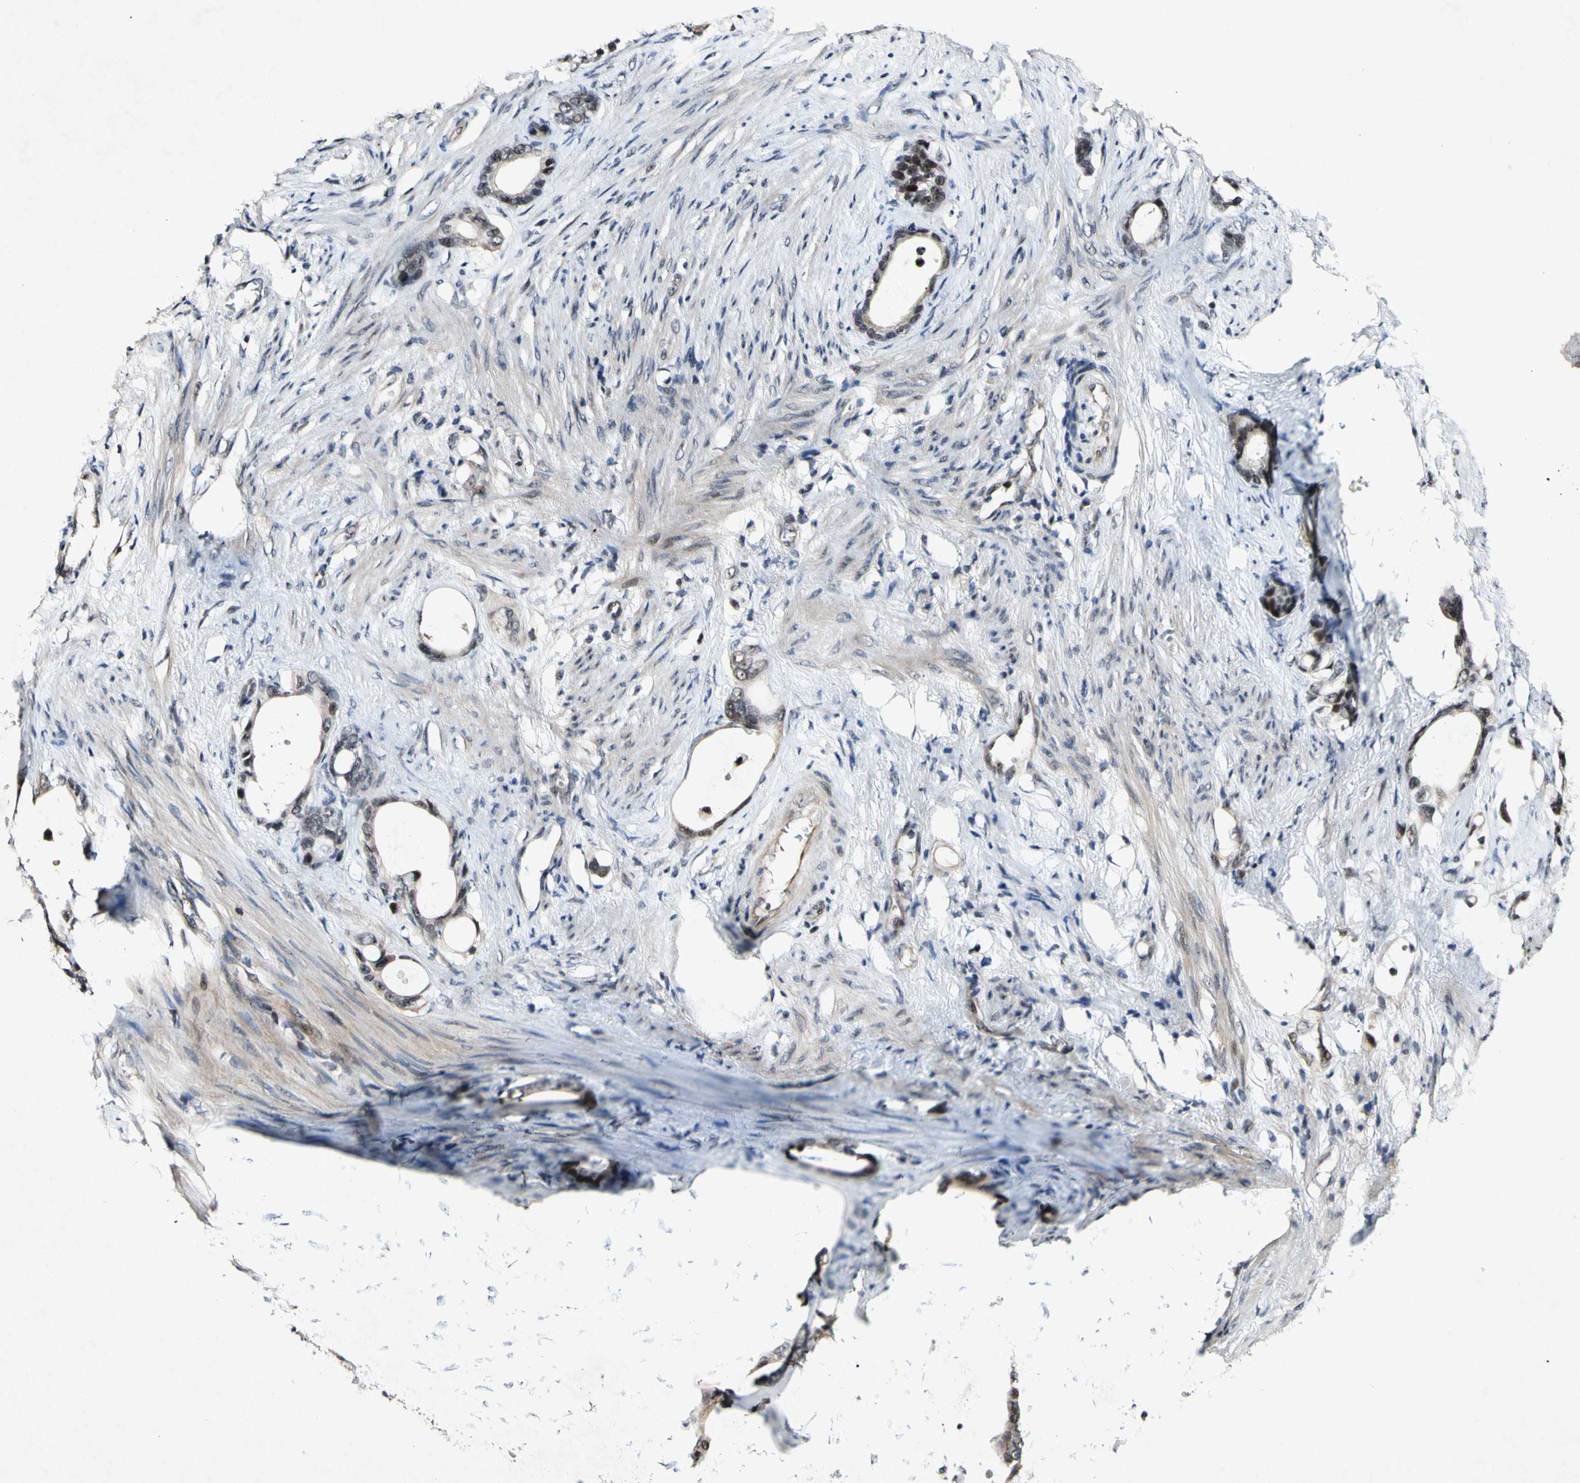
{"staining": {"intensity": "moderate", "quantity": "<25%", "location": "nuclear"}, "tissue": "stomach cancer", "cell_type": "Tumor cells", "image_type": "cancer", "snomed": [{"axis": "morphology", "description": "Adenocarcinoma, NOS"}, {"axis": "topography", "description": "Stomach"}], "caption": "Immunohistochemical staining of stomach adenocarcinoma reveals low levels of moderate nuclear protein positivity in approximately <25% of tumor cells.", "gene": "POLR2F", "patient": {"sex": "female", "age": 75}}